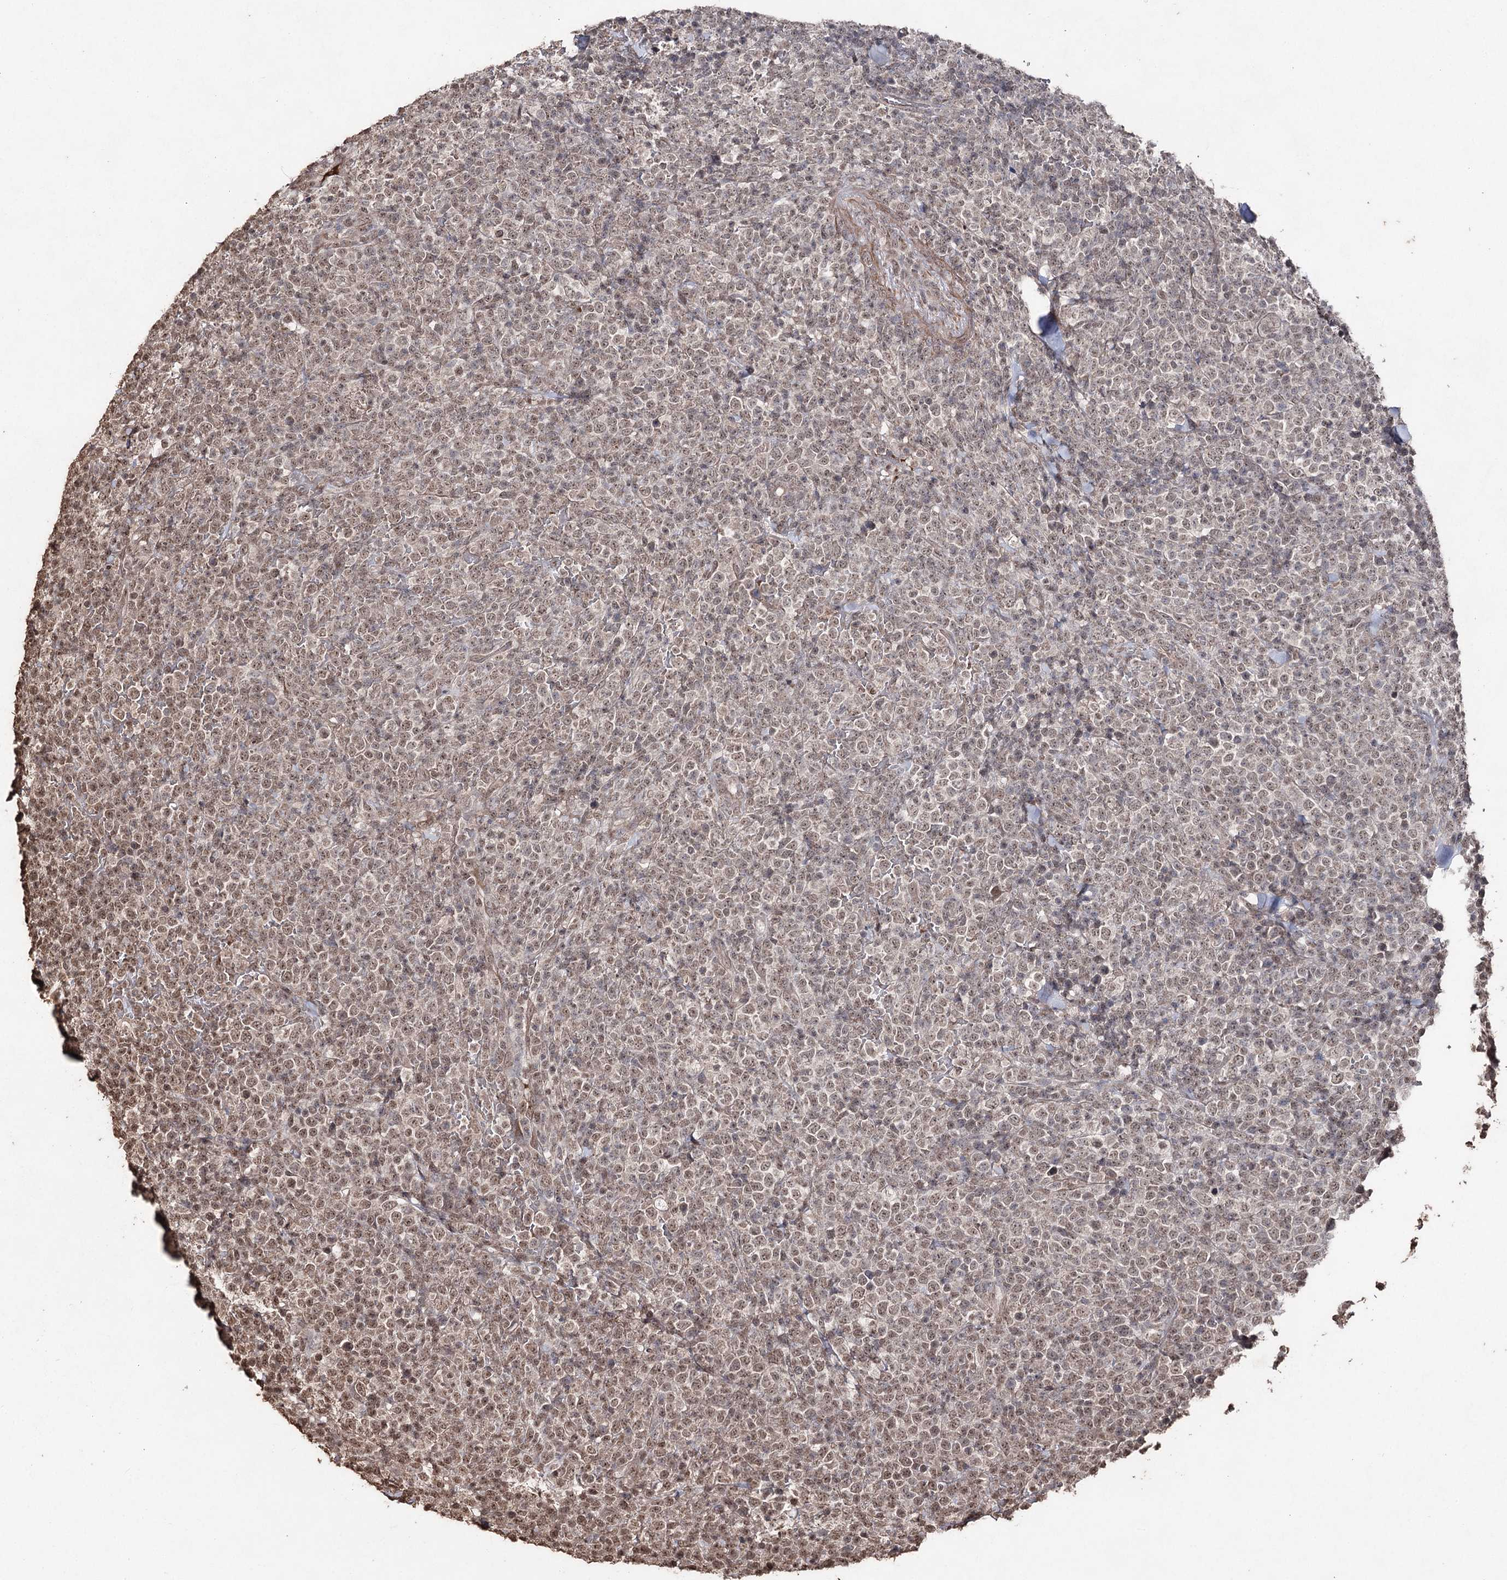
{"staining": {"intensity": "moderate", "quantity": "25%-75%", "location": "nuclear"}, "tissue": "lymphoma", "cell_type": "Tumor cells", "image_type": "cancer", "snomed": [{"axis": "morphology", "description": "Malignant lymphoma, non-Hodgkin's type, High grade"}, {"axis": "topography", "description": "Colon"}], "caption": "Immunohistochemical staining of malignant lymphoma, non-Hodgkin's type (high-grade) demonstrates medium levels of moderate nuclear protein expression in approximately 25%-75% of tumor cells.", "gene": "ATG14", "patient": {"sex": "female", "age": 53}}